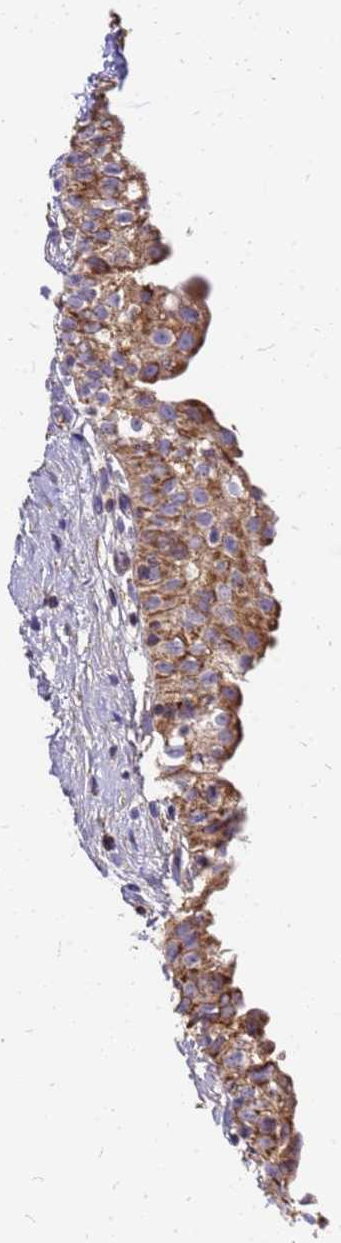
{"staining": {"intensity": "strong", "quantity": ">75%", "location": "cytoplasmic/membranous"}, "tissue": "urinary bladder", "cell_type": "Urothelial cells", "image_type": "normal", "snomed": [{"axis": "morphology", "description": "Normal tissue, NOS"}, {"axis": "topography", "description": "Urinary bladder"}], "caption": "IHC image of unremarkable urinary bladder: human urinary bladder stained using immunohistochemistry demonstrates high levels of strong protein expression localized specifically in the cytoplasmic/membranous of urothelial cells, appearing as a cytoplasmic/membranous brown color.", "gene": "MRPS26", "patient": {"sex": "male", "age": 51}}